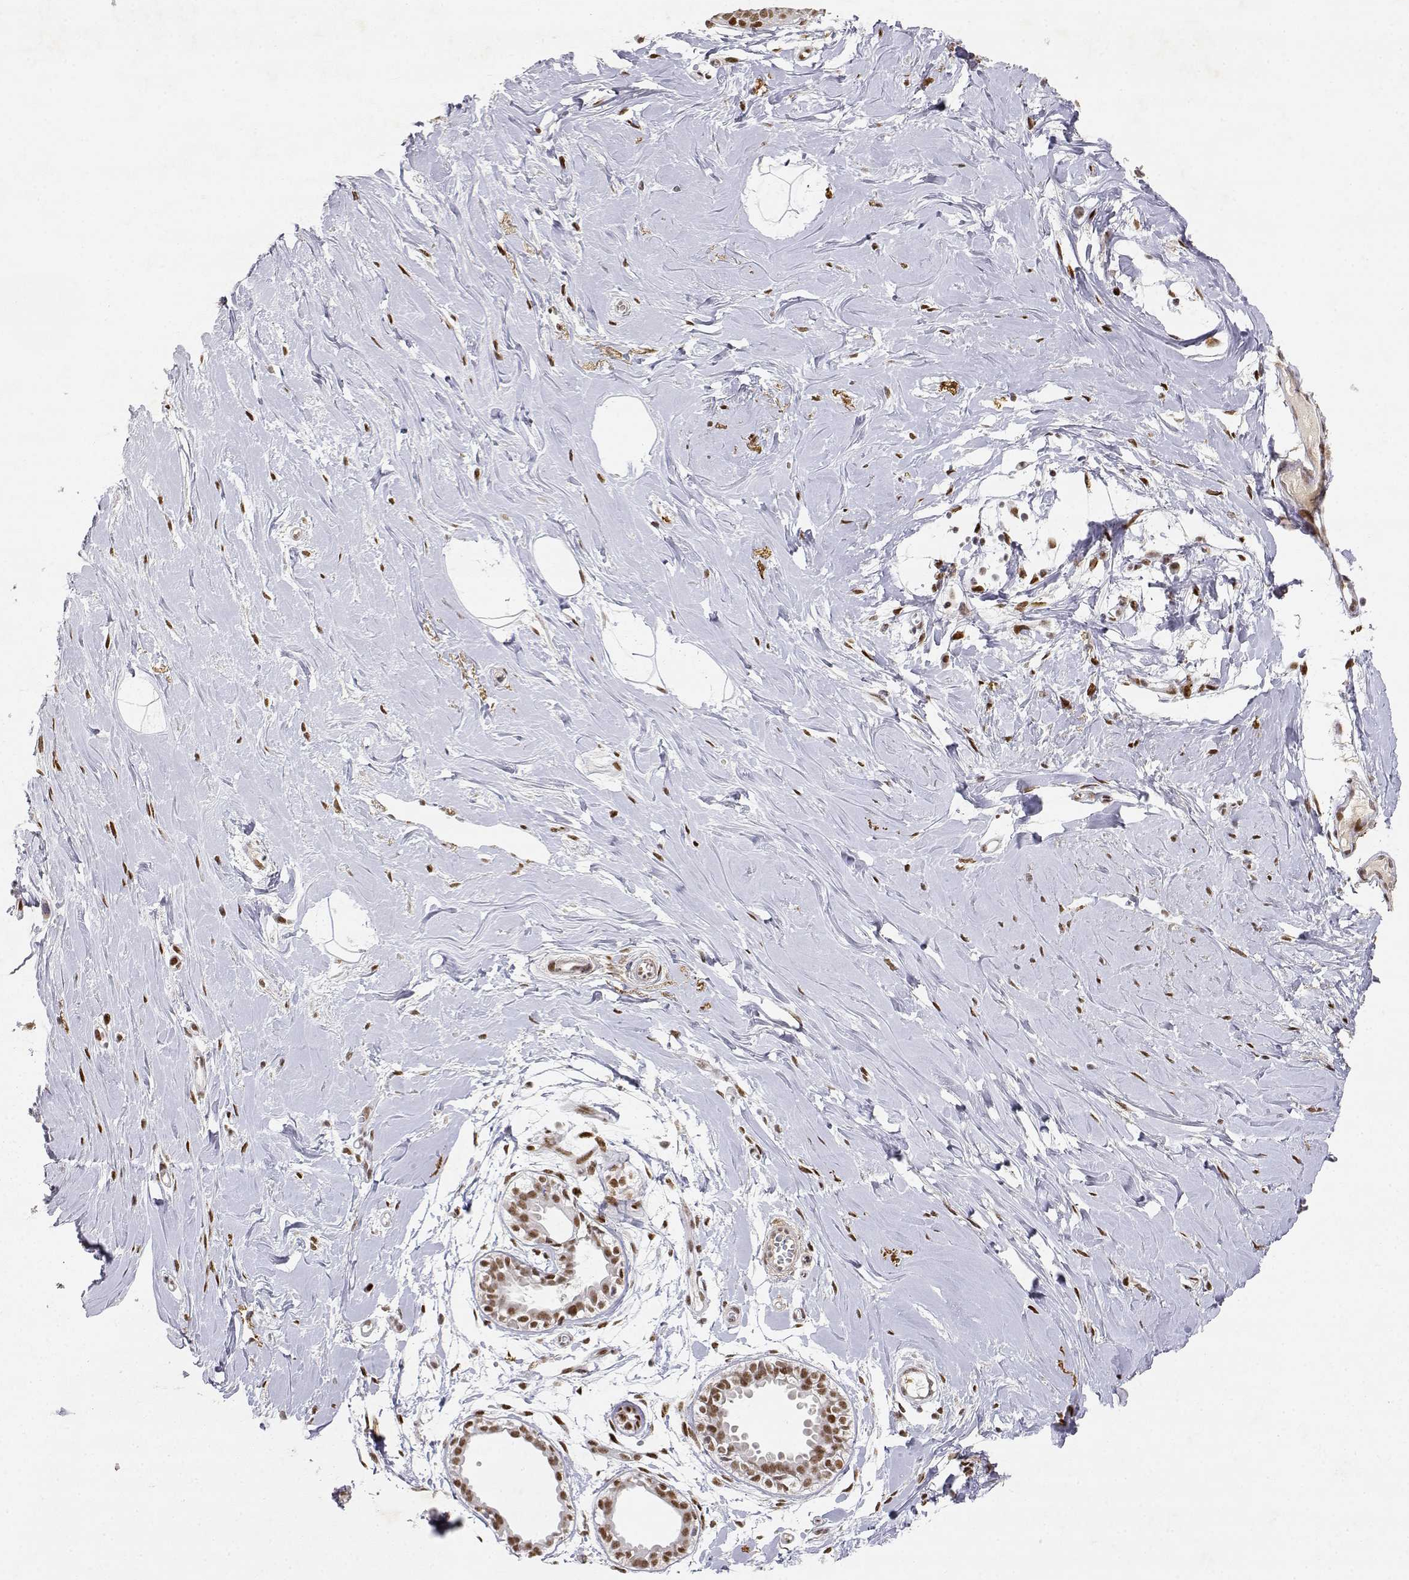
{"staining": {"intensity": "weak", "quantity": ">75%", "location": "nuclear"}, "tissue": "breast", "cell_type": "Adipocytes", "image_type": "normal", "snomed": [{"axis": "morphology", "description": "Normal tissue, NOS"}, {"axis": "topography", "description": "Breast"}], "caption": "About >75% of adipocytes in normal human breast show weak nuclear protein staining as visualized by brown immunohistochemical staining.", "gene": "RSF1", "patient": {"sex": "female", "age": 49}}